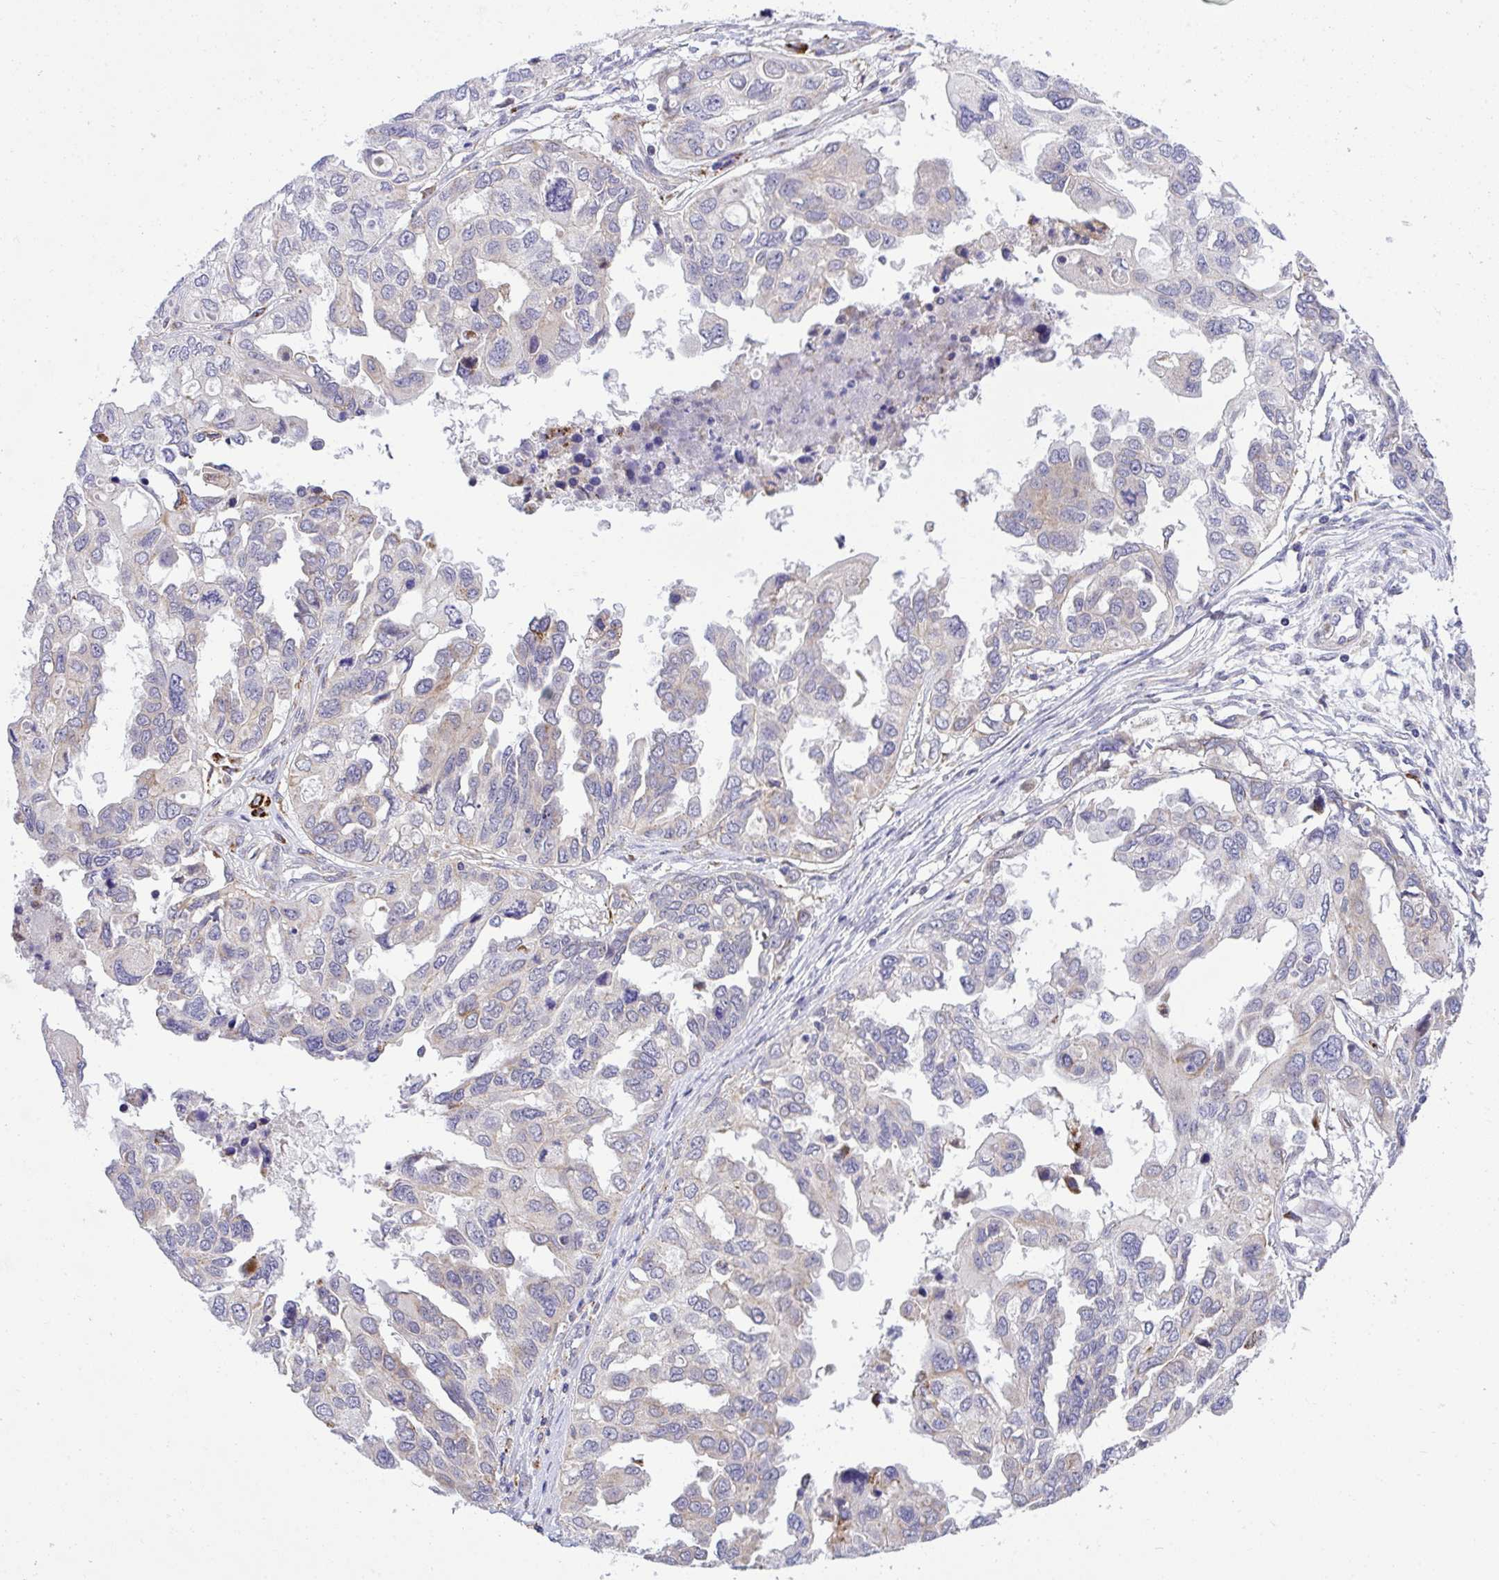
{"staining": {"intensity": "weak", "quantity": "<25%", "location": "cytoplasmic/membranous"}, "tissue": "ovarian cancer", "cell_type": "Tumor cells", "image_type": "cancer", "snomed": [{"axis": "morphology", "description": "Cystadenocarcinoma, serous, NOS"}, {"axis": "topography", "description": "Ovary"}], "caption": "Tumor cells are negative for protein expression in human serous cystadenocarcinoma (ovarian). (DAB immunohistochemistry (IHC) with hematoxylin counter stain).", "gene": "XAF1", "patient": {"sex": "female", "age": 53}}